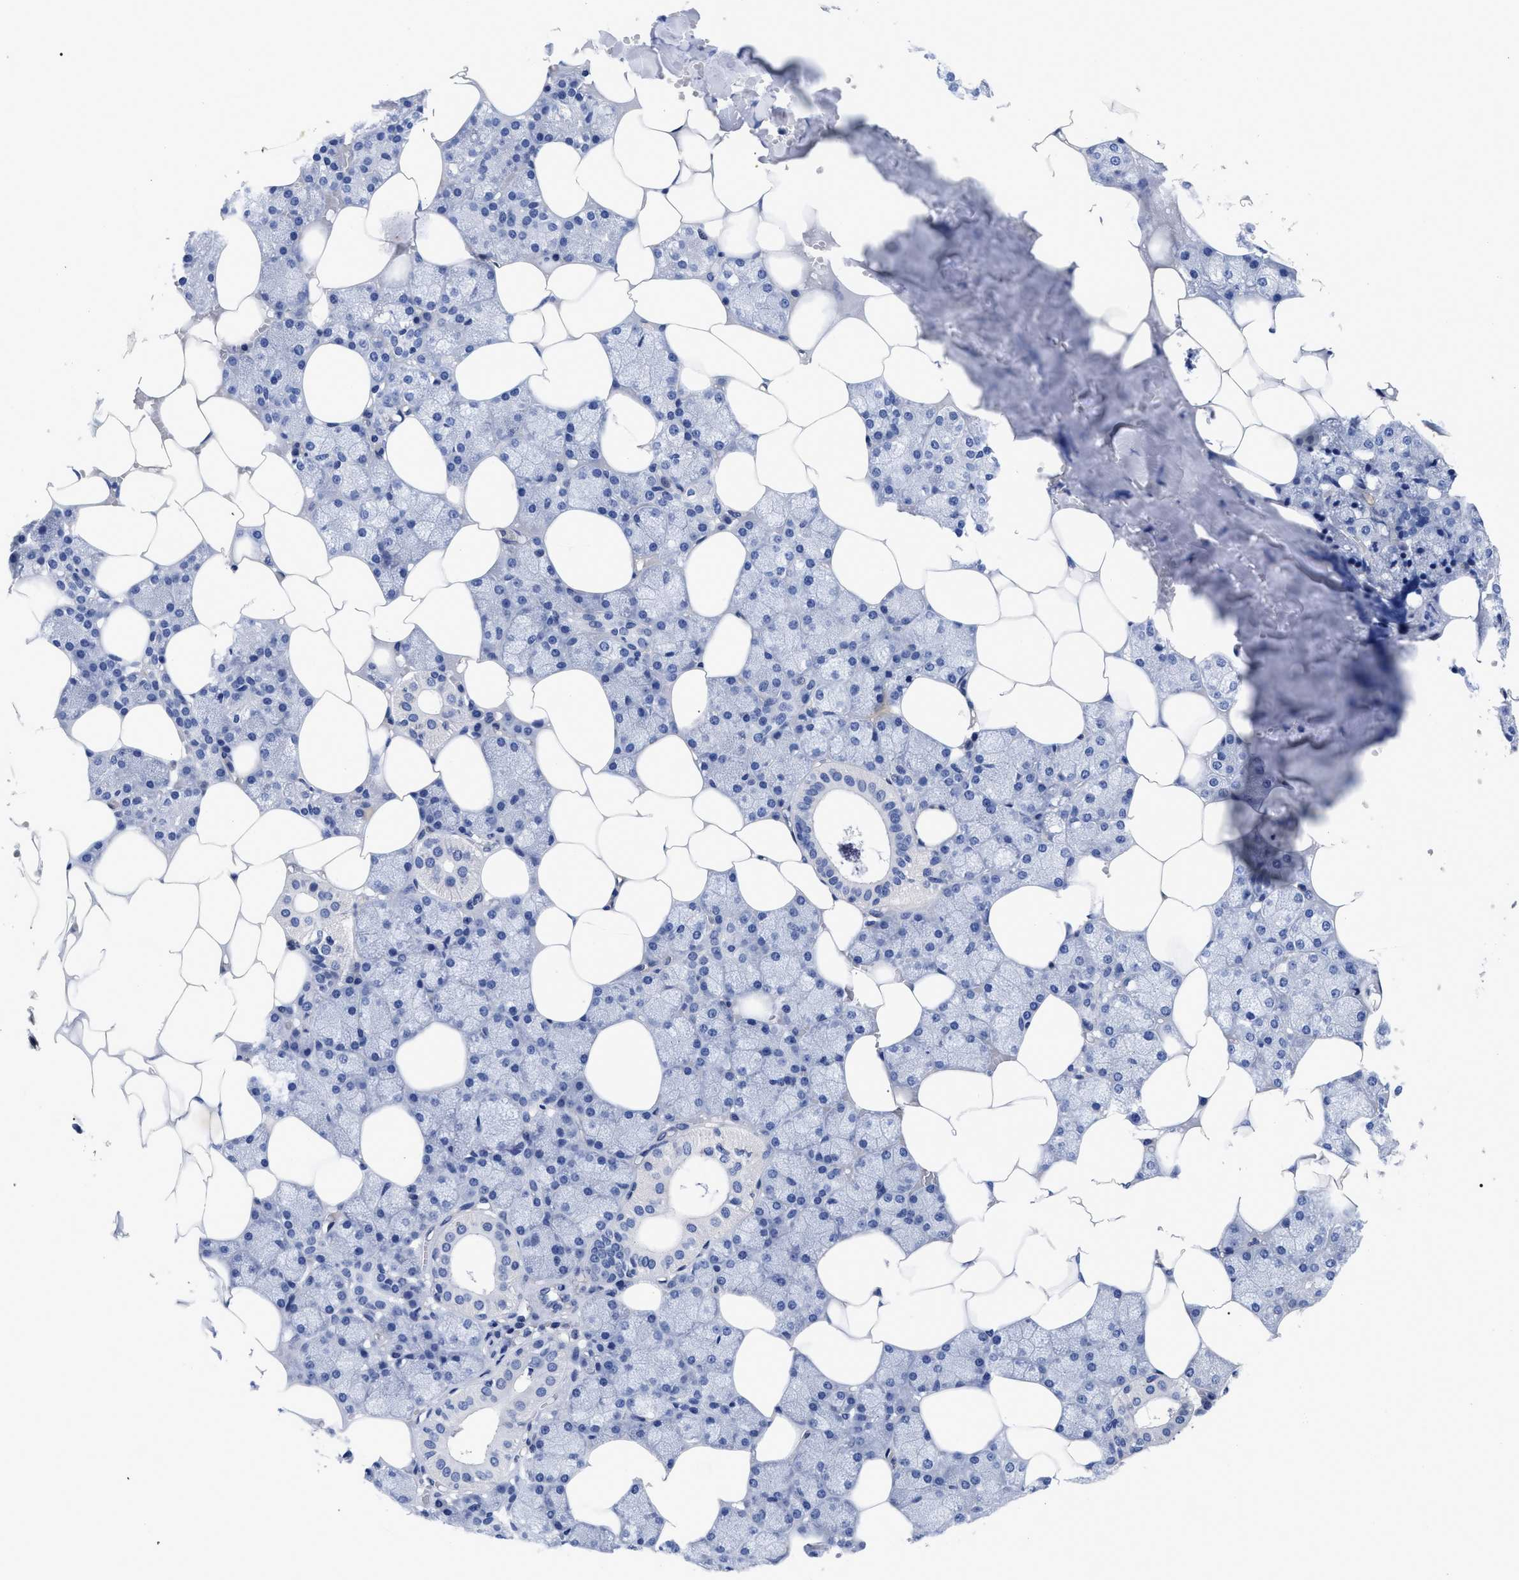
{"staining": {"intensity": "negative", "quantity": "none", "location": "none"}, "tissue": "salivary gland", "cell_type": "Glandular cells", "image_type": "normal", "snomed": [{"axis": "morphology", "description": "Normal tissue, NOS"}, {"axis": "topography", "description": "Salivary gland"}], "caption": "This is a histopathology image of immunohistochemistry (IHC) staining of unremarkable salivary gland, which shows no staining in glandular cells.", "gene": "IRAG2", "patient": {"sex": "male", "age": 62}}